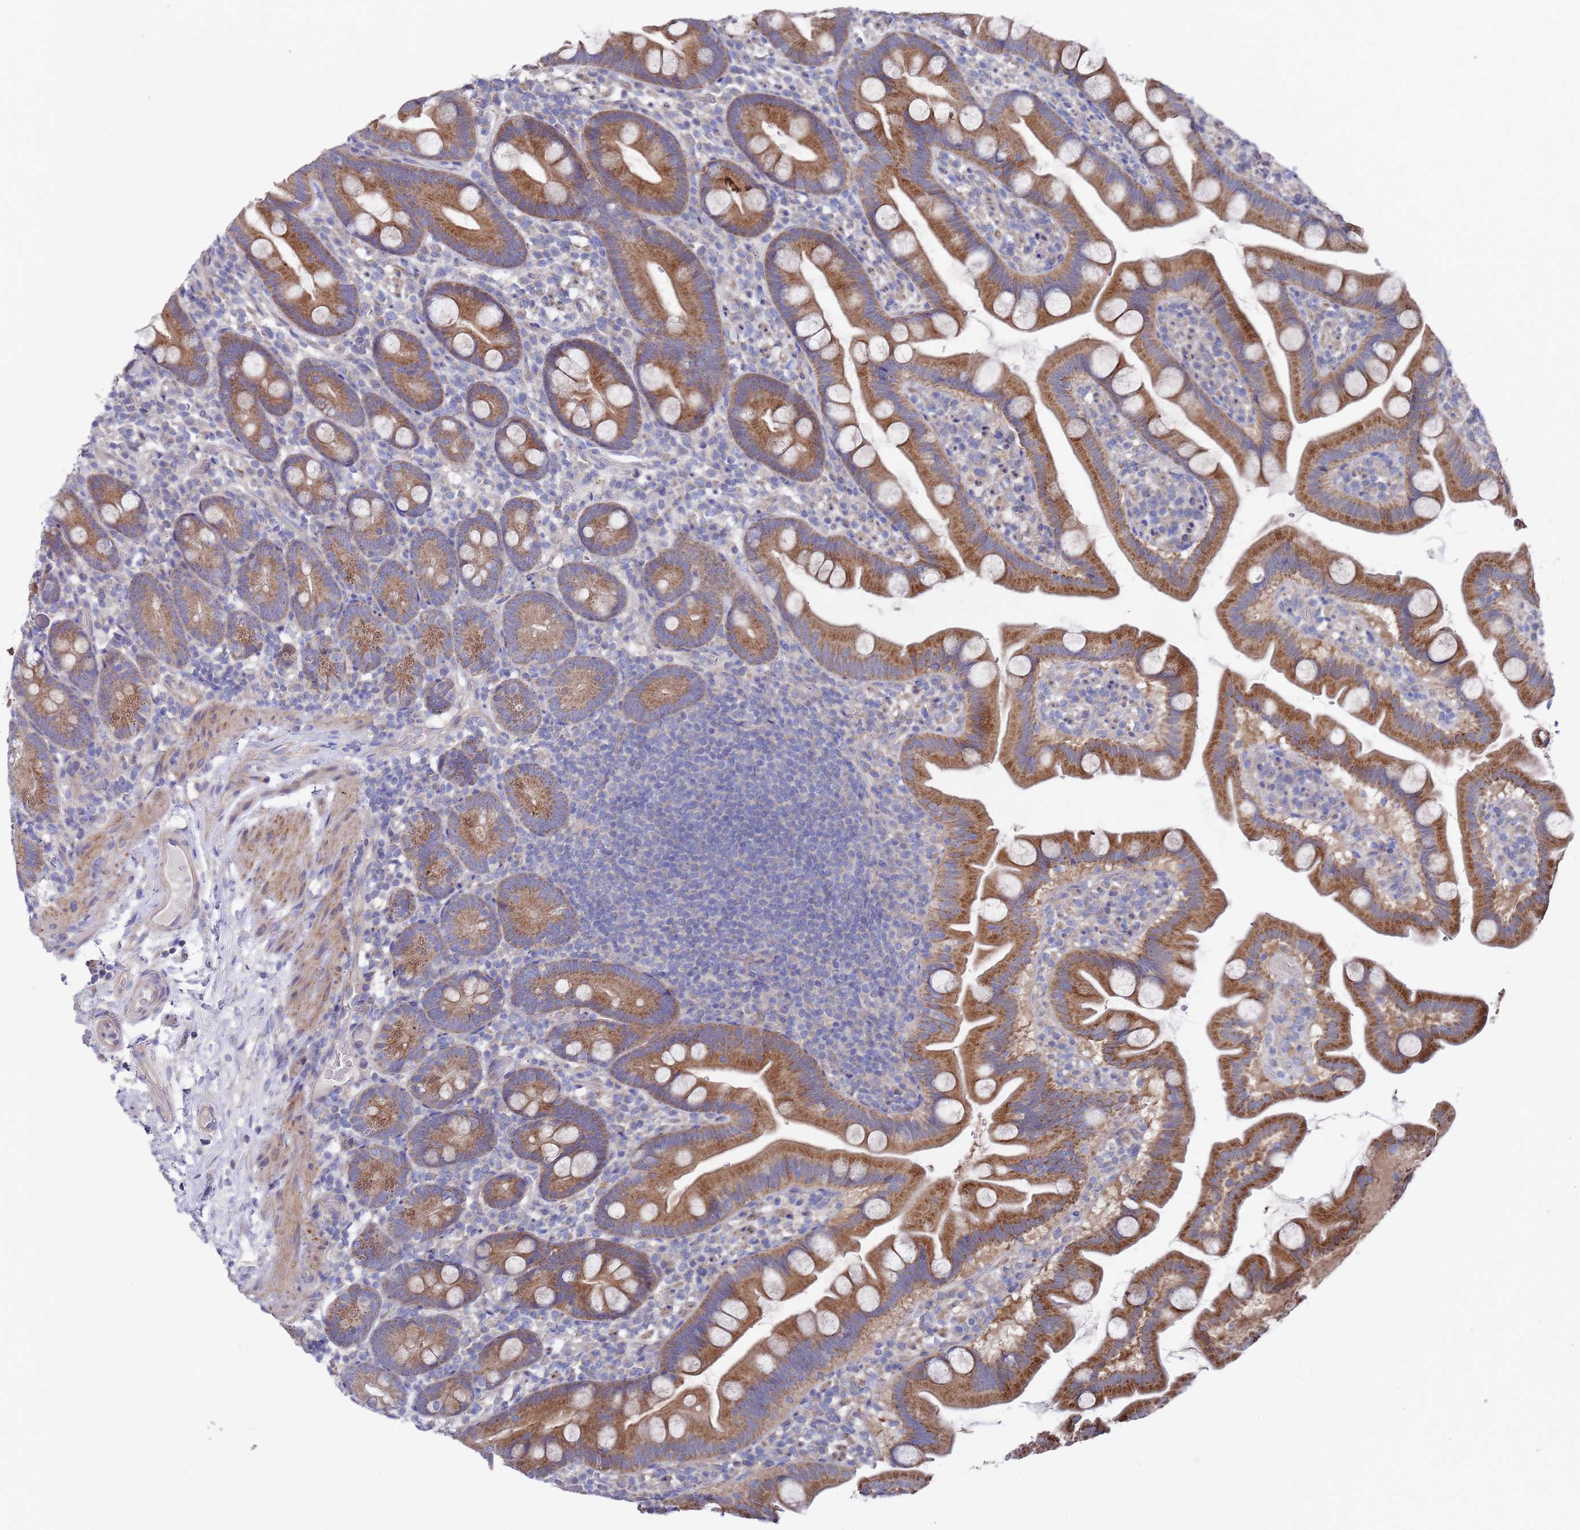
{"staining": {"intensity": "strong", "quantity": ">75%", "location": "cytoplasmic/membranous"}, "tissue": "small intestine", "cell_type": "Glandular cells", "image_type": "normal", "snomed": [{"axis": "morphology", "description": "Normal tissue, NOS"}, {"axis": "topography", "description": "Small intestine"}], "caption": "Small intestine stained with IHC shows strong cytoplasmic/membranous expression in approximately >75% of glandular cells.", "gene": "SCAPER", "patient": {"sex": "female", "age": 68}}